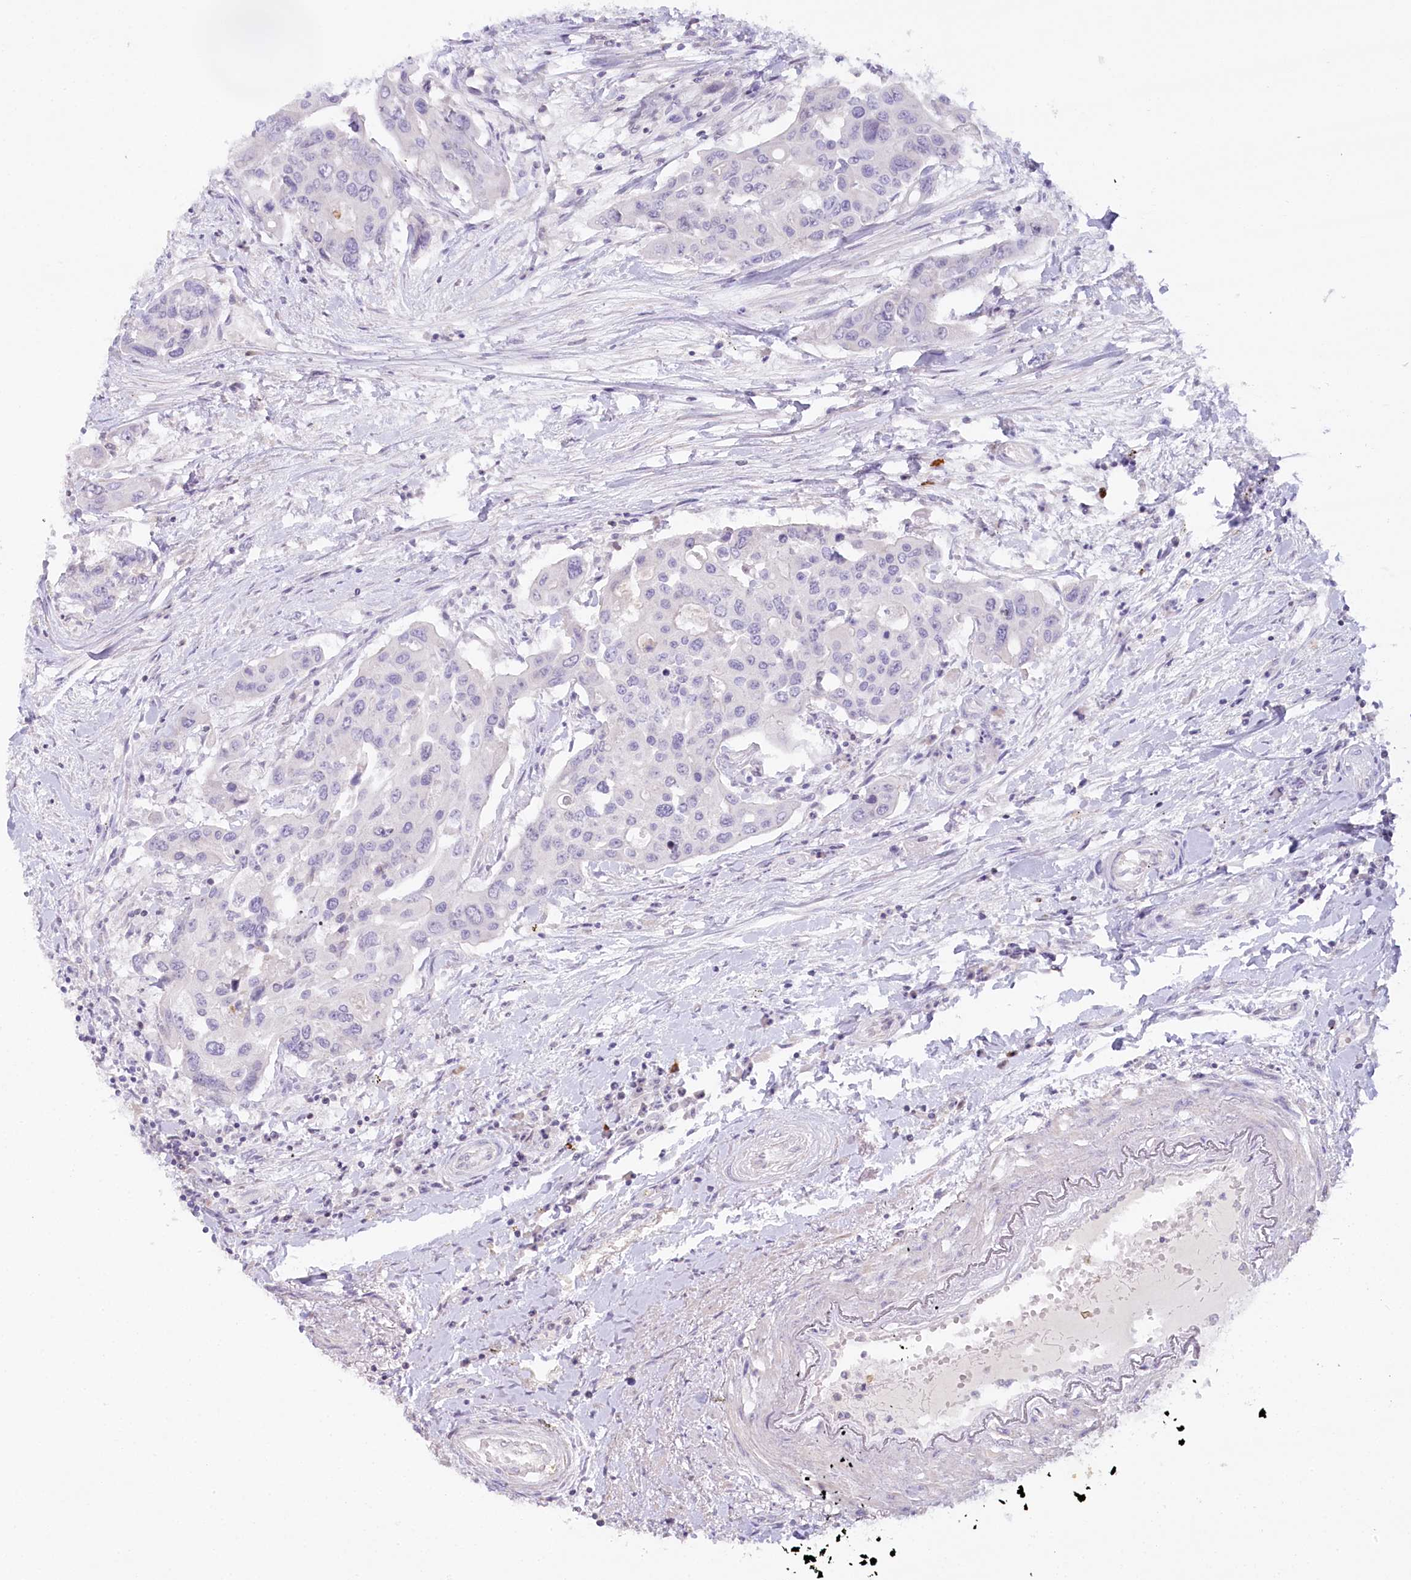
{"staining": {"intensity": "negative", "quantity": "none", "location": "none"}, "tissue": "colorectal cancer", "cell_type": "Tumor cells", "image_type": "cancer", "snomed": [{"axis": "morphology", "description": "Adenocarcinoma, NOS"}, {"axis": "topography", "description": "Colon"}], "caption": "Immunohistochemical staining of human colorectal cancer shows no significant positivity in tumor cells.", "gene": "MYOZ1", "patient": {"sex": "male", "age": 77}}